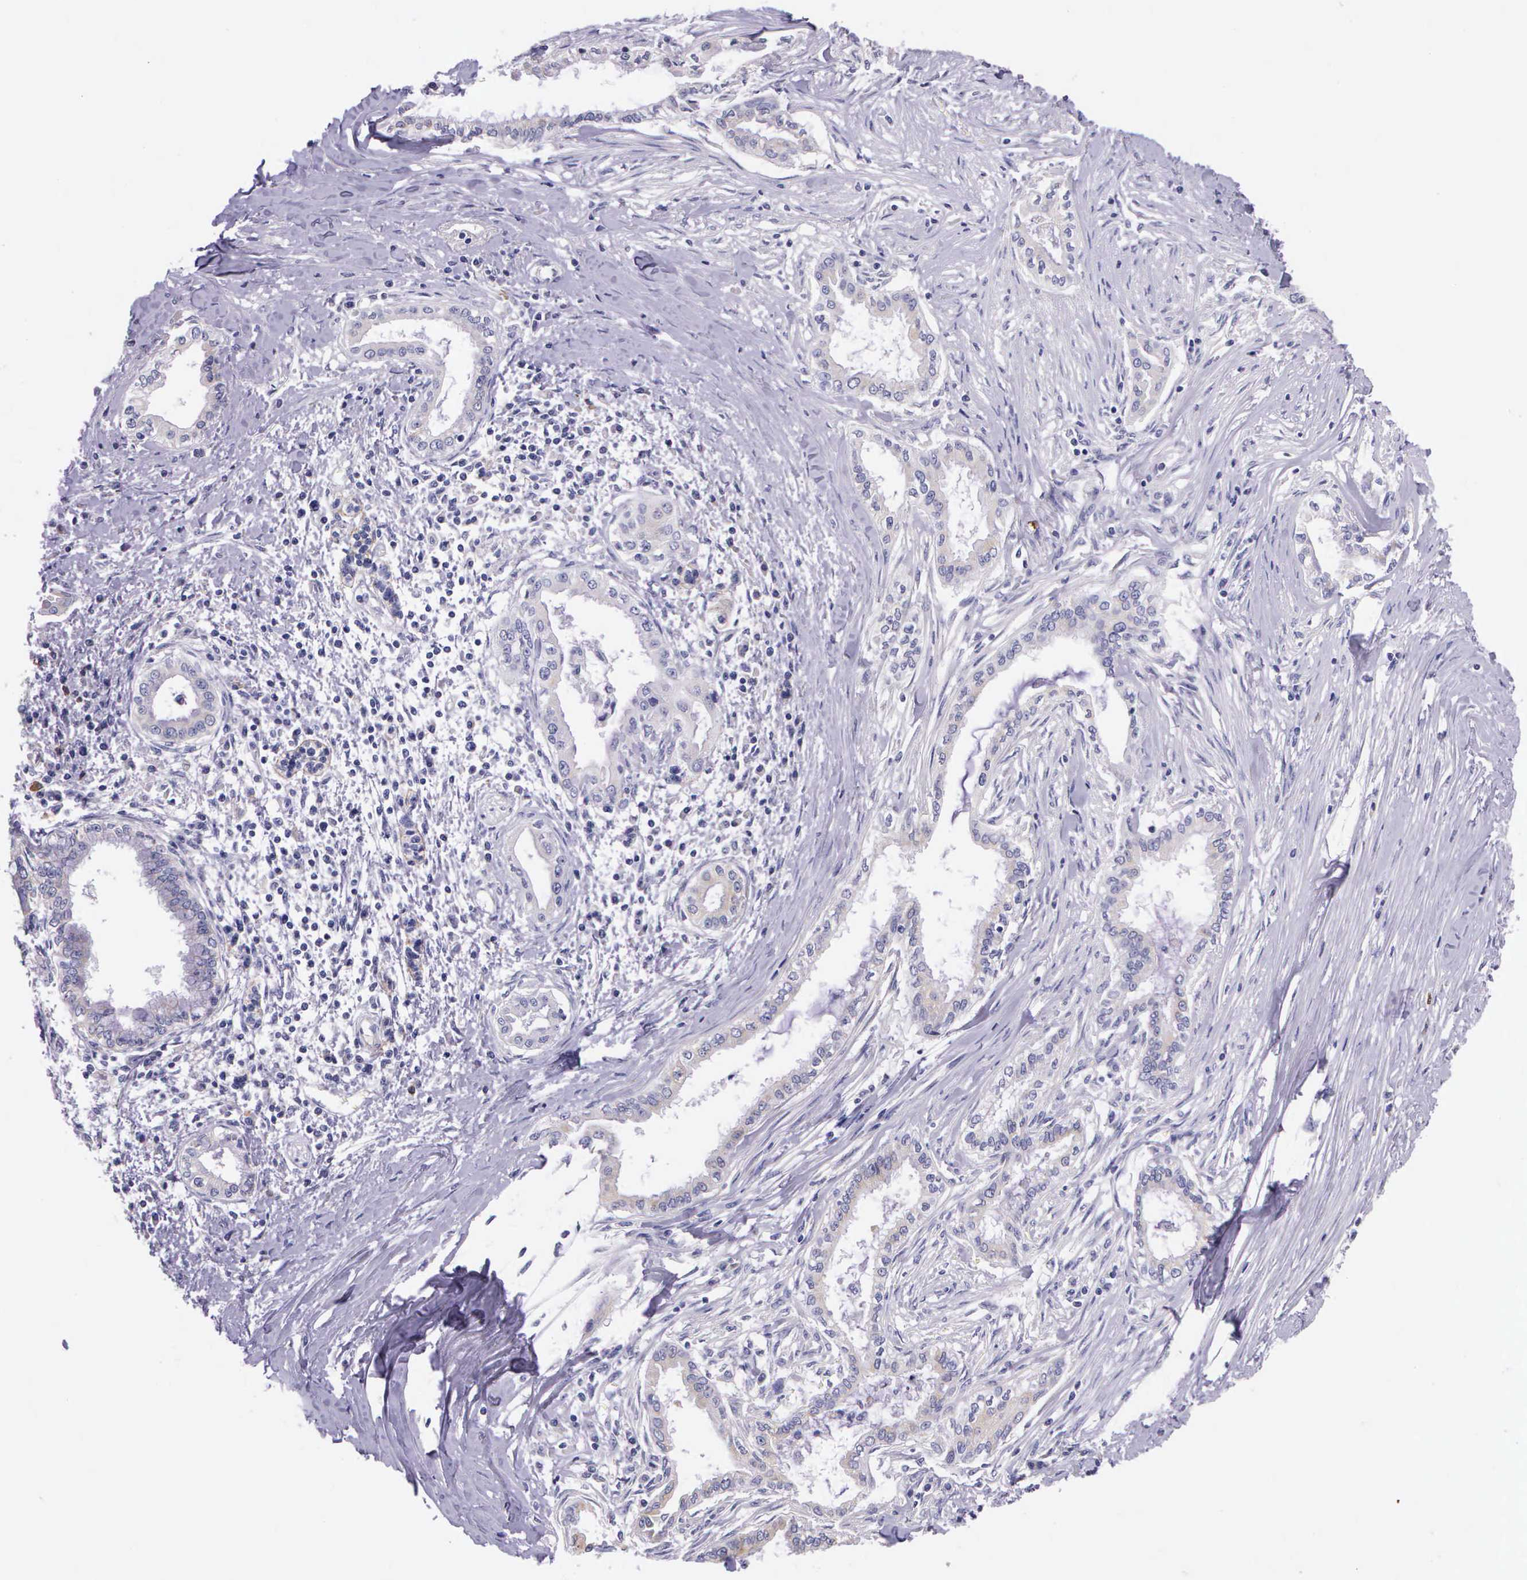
{"staining": {"intensity": "negative", "quantity": "none", "location": "none"}, "tissue": "pancreatic cancer", "cell_type": "Tumor cells", "image_type": "cancer", "snomed": [{"axis": "morphology", "description": "Adenocarcinoma, NOS"}, {"axis": "topography", "description": "Pancreas"}], "caption": "Image shows no protein staining in tumor cells of pancreatic cancer tissue. Brightfield microscopy of IHC stained with DAB (brown) and hematoxylin (blue), captured at high magnification.", "gene": "THSD7A", "patient": {"sex": "female", "age": 64}}